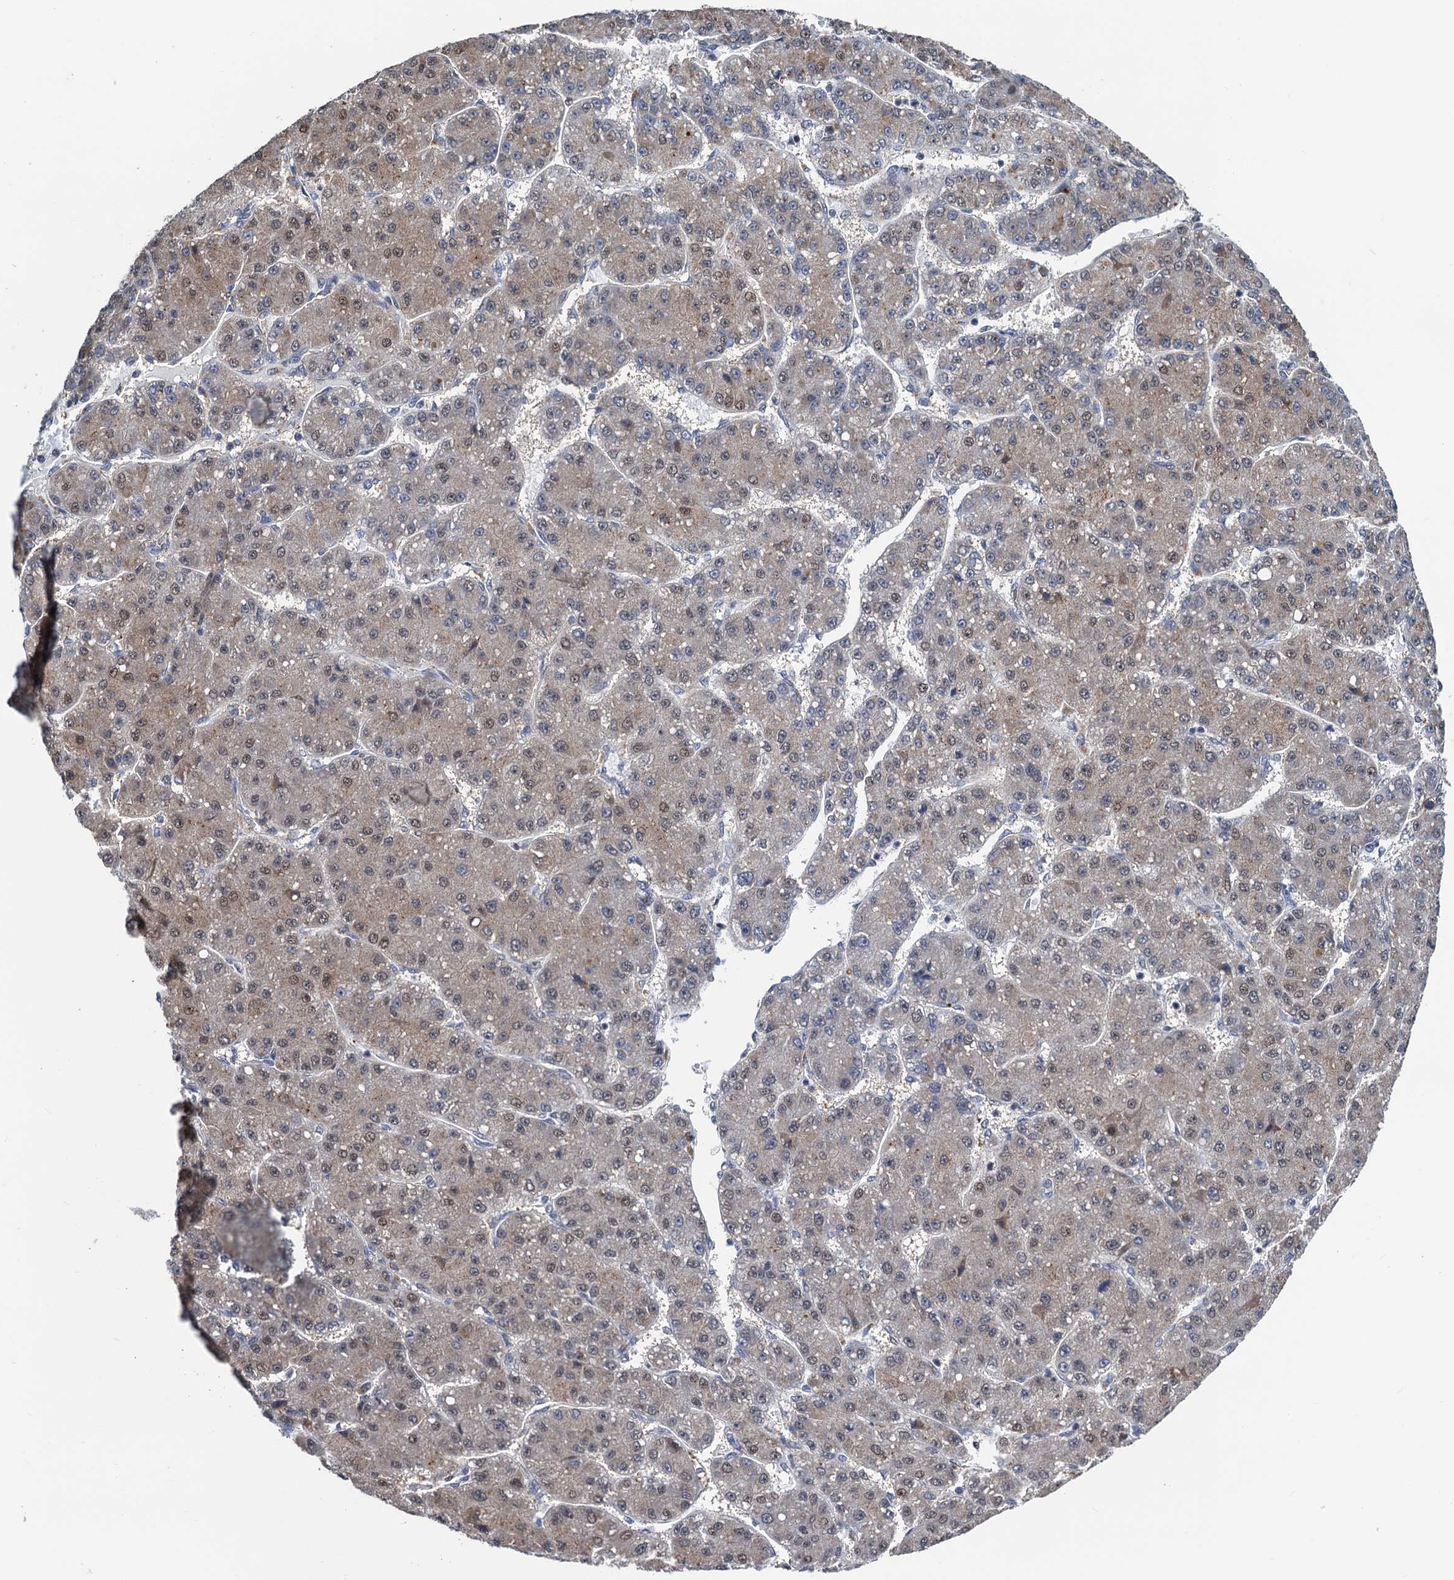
{"staining": {"intensity": "weak", "quantity": ">75%", "location": "cytoplasmic/membranous,nuclear"}, "tissue": "liver cancer", "cell_type": "Tumor cells", "image_type": "cancer", "snomed": [{"axis": "morphology", "description": "Carcinoma, Hepatocellular, NOS"}, {"axis": "topography", "description": "Liver"}], "caption": "An image showing weak cytoplasmic/membranous and nuclear positivity in approximately >75% of tumor cells in liver cancer (hepatocellular carcinoma), as visualized by brown immunohistochemical staining.", "gene": "FAM222A", "patient": {"sex": "male", "age": 67}}